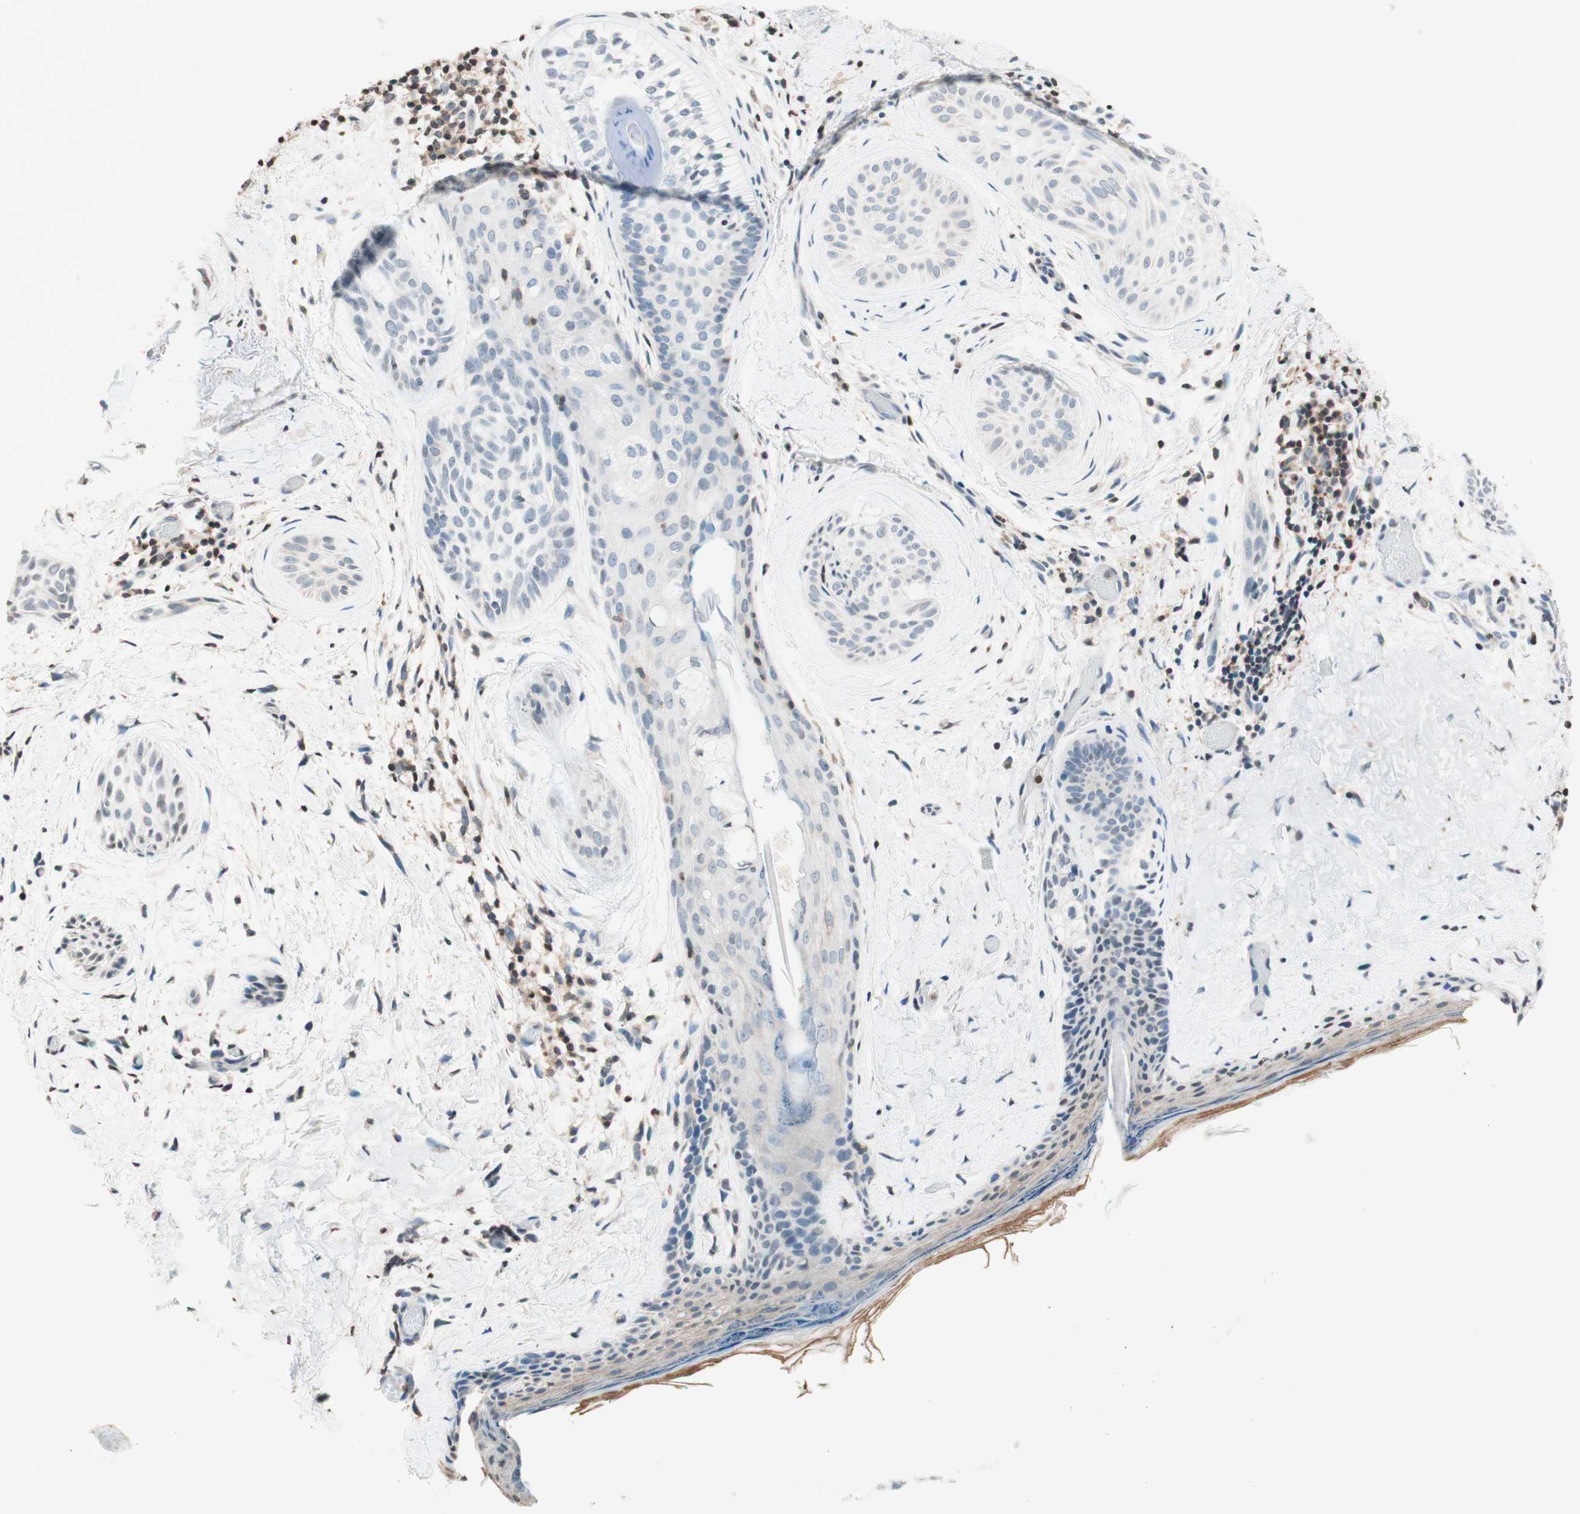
{"staining": {"intensity": "negative", "quantity": "none", "location": "none"}, "tissue": "skin cancer", "cell_type": "Tumor cells", "image_type": "cancer", "snomed": [{"axis": "morphology", "description": "Normal tissue, NOS"}, {"axis": "morphology", "description": "Basal cell carcinoma"}, {"axis": "topography", "description": "Skin"}], "caption": "Immunohistochemical staining of basal cell carcinoma (skin) reveals no significant positivity in tumor cells. The staining is performed using DAB brown chromogen with nuclei counter-stained in using hematoxylin.", "gene": "WIPF1", "patient": {"sex": "female", "age": 71}}